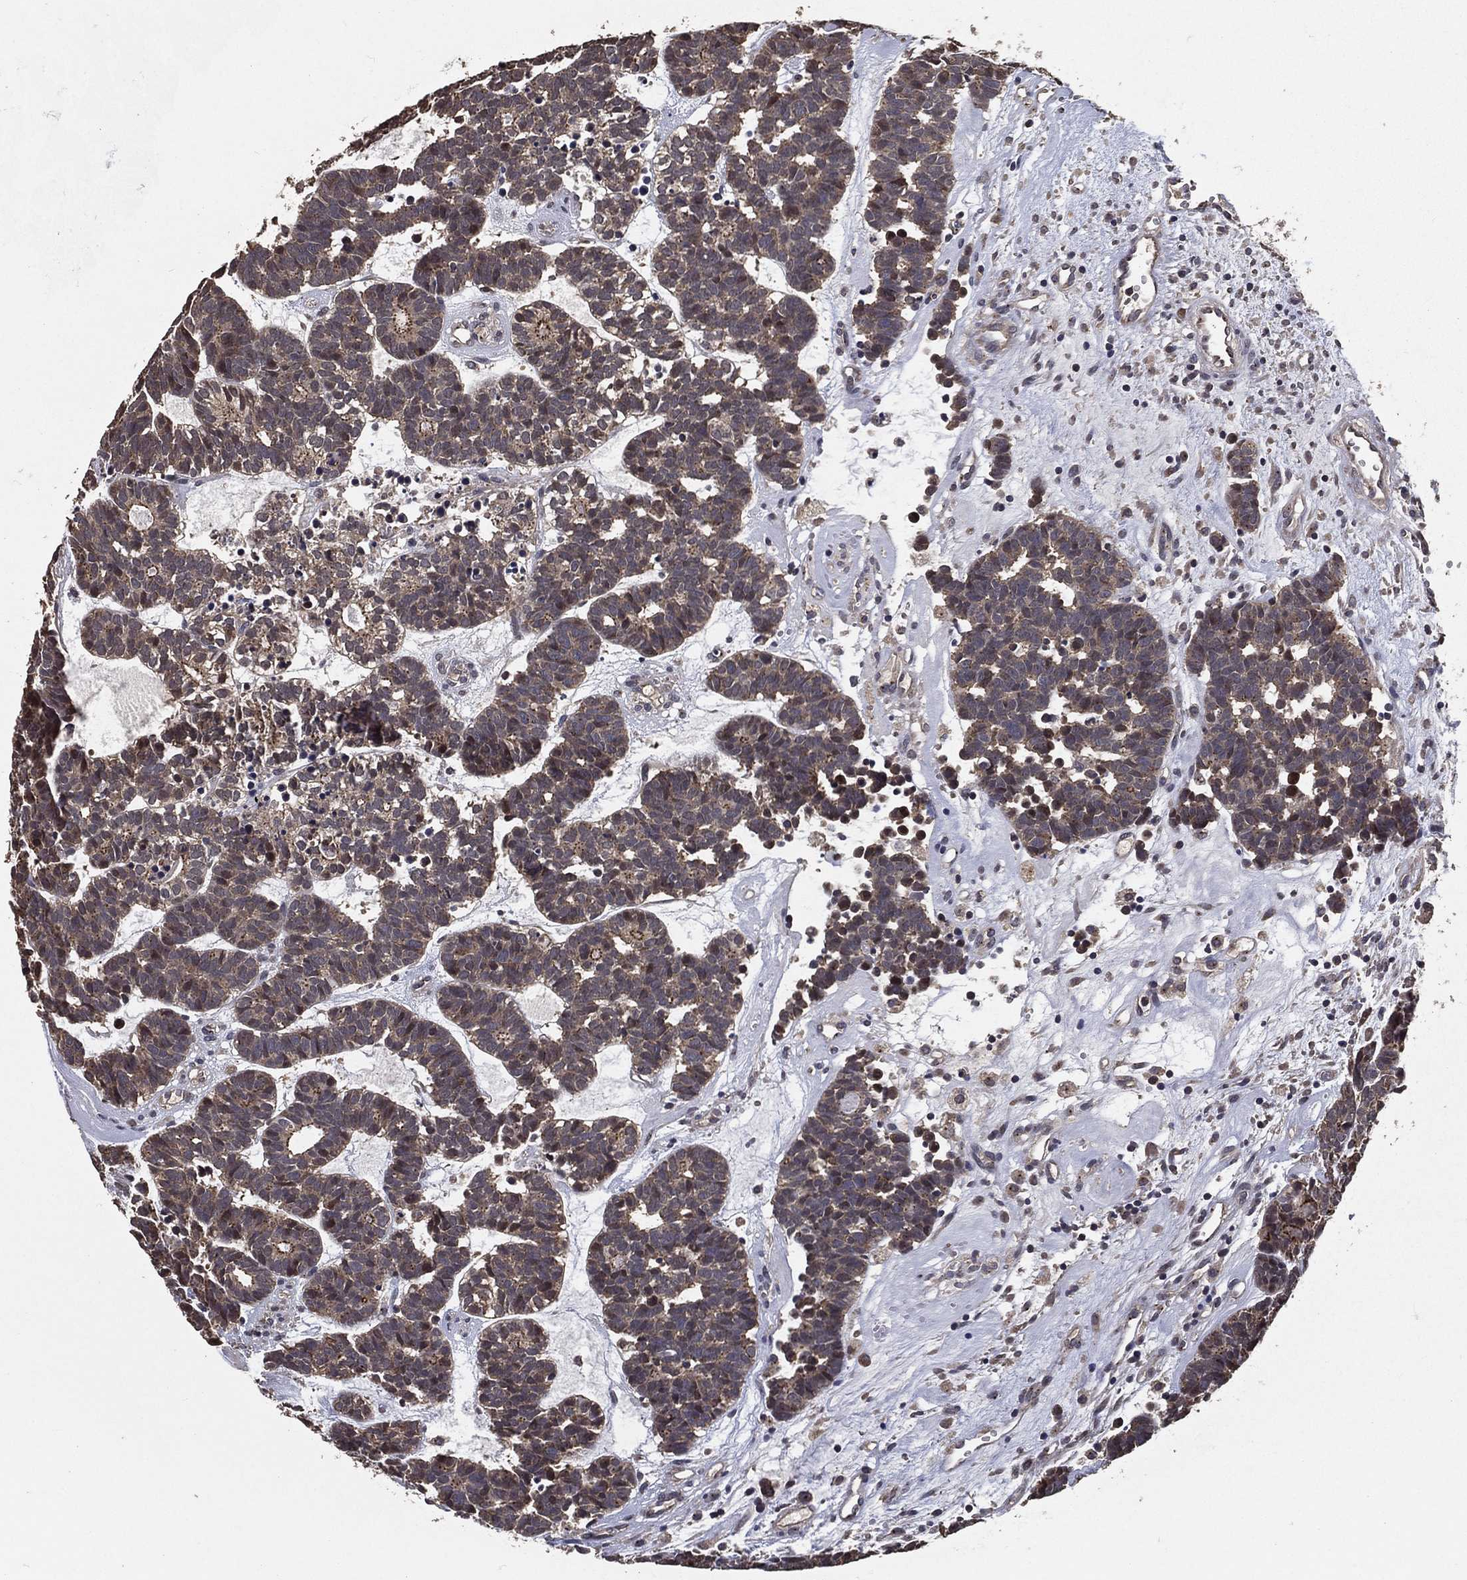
{"staining": {"intensity": "moderate", "quantity": "<25%", "location": "cytoplasmic/membranous"}, "tissue": "head and neck cancer", "cell_type": "Tumor cells", "image_type": "cancer", "snomed": [{"axis": "morphology", "description": "Adenocarcinoma, NOS"}, {"axis": "topography", "description": "Head-Neck"}], "caption": "Adenocarcinoma (head and neck) was stained to show a protein in brown. There is low levels of moderate cytoplasmic/membranous positivity in approximately <25% of tumor cells. The protein of interest is stained brown, and the nuclei are stained in blue (DAB IHC with brightfield microscopy, high magnification).", "gene": "PCNT", "patient": {"sex": "female", "age": 81}}